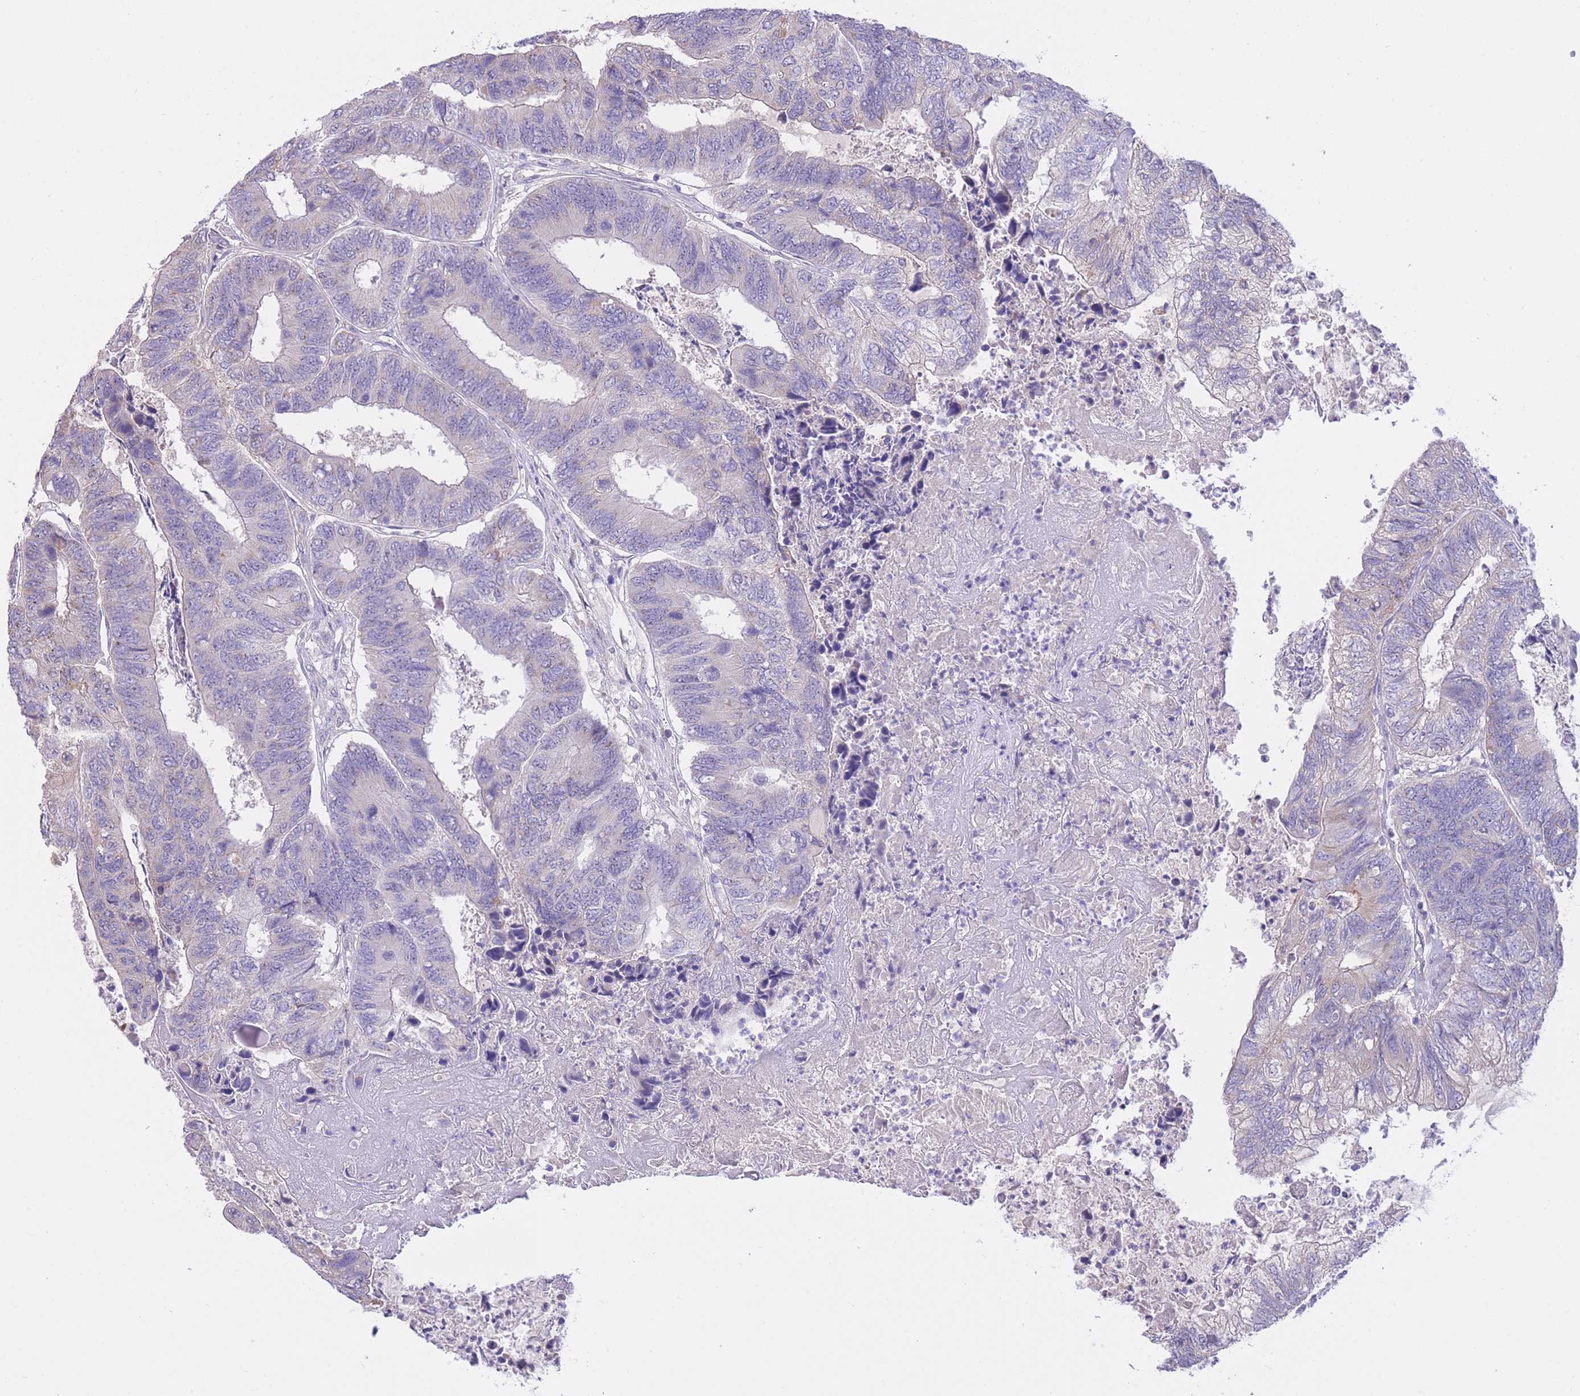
{"staining": {"intensity": "negative", "quantity": "none", "location": "none"}, "tissue": "colorectal cancer", "cell_type": "Tumor cells", "image_type": "cancer", "snomed": [{"axis": "morphology", "description": "Adenocarcinoma, NOS"}, {"axis": "topography", "description": "Colon"}], "caption": "IHC histopathology image of human colorectal cancer stained for a protein (brown), which displays no staining in tumor cells.", "gene": "PGM1", "patient": {"sex": "female", "age": 67}}